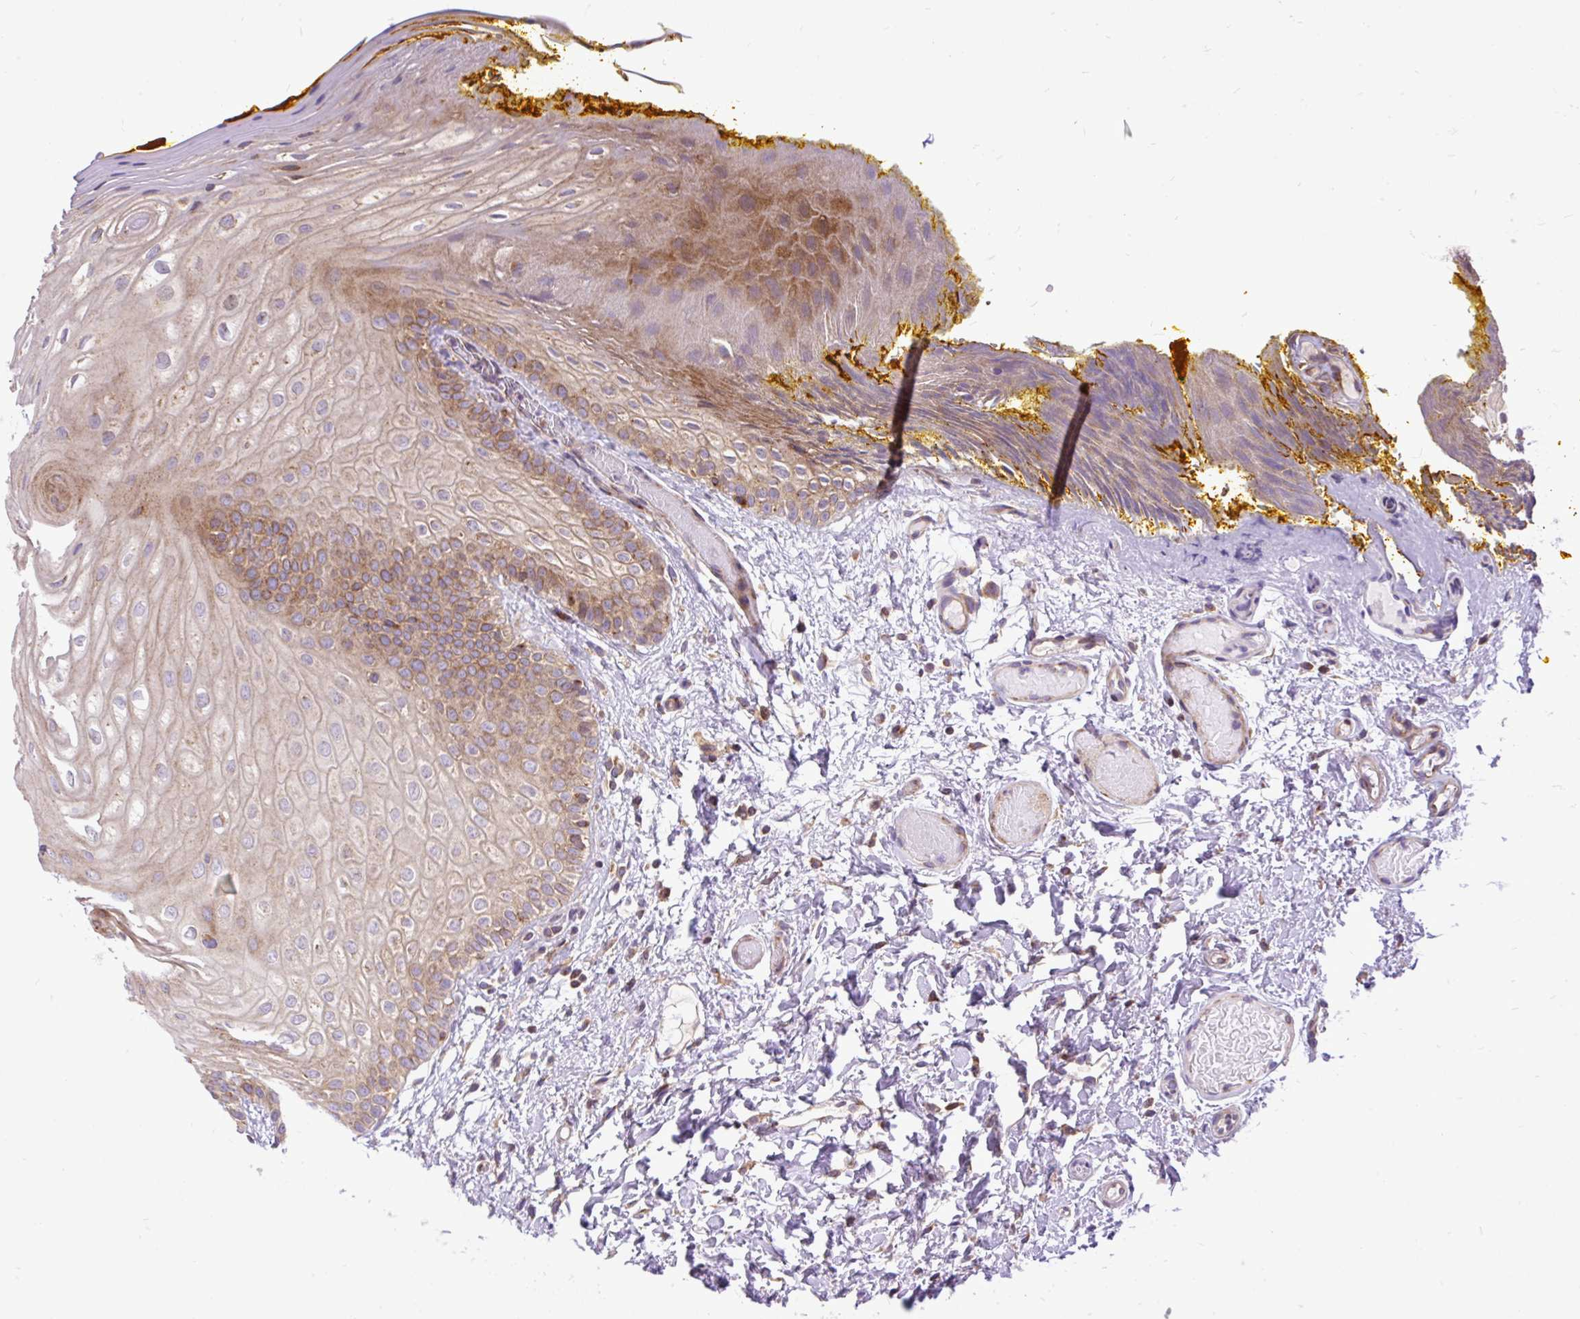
{"staining": {"intensity": "moderate", "quantity": "25%-75%", "location": "cytoplasmic/membranous"}, "tissue": "oral mucosa", "cell_type": "Squamous epithelial cells", "image_type": "normal", "snomed": [{"axis": "morphology", "description": "Normal tissue, NOS"}, {"axis": "topography", "description": "Oral tissue"}, {"axis": "topography", "description": "Tounge, NOS"}], "caption": "Squamous epithelial cells show moderate cytoplasmic/membranous staining in about 25%-75% of cells in unremarkable oral mucosa.", "gene": "TRIM17", "patient": {"sex": "female", "age": 60}}